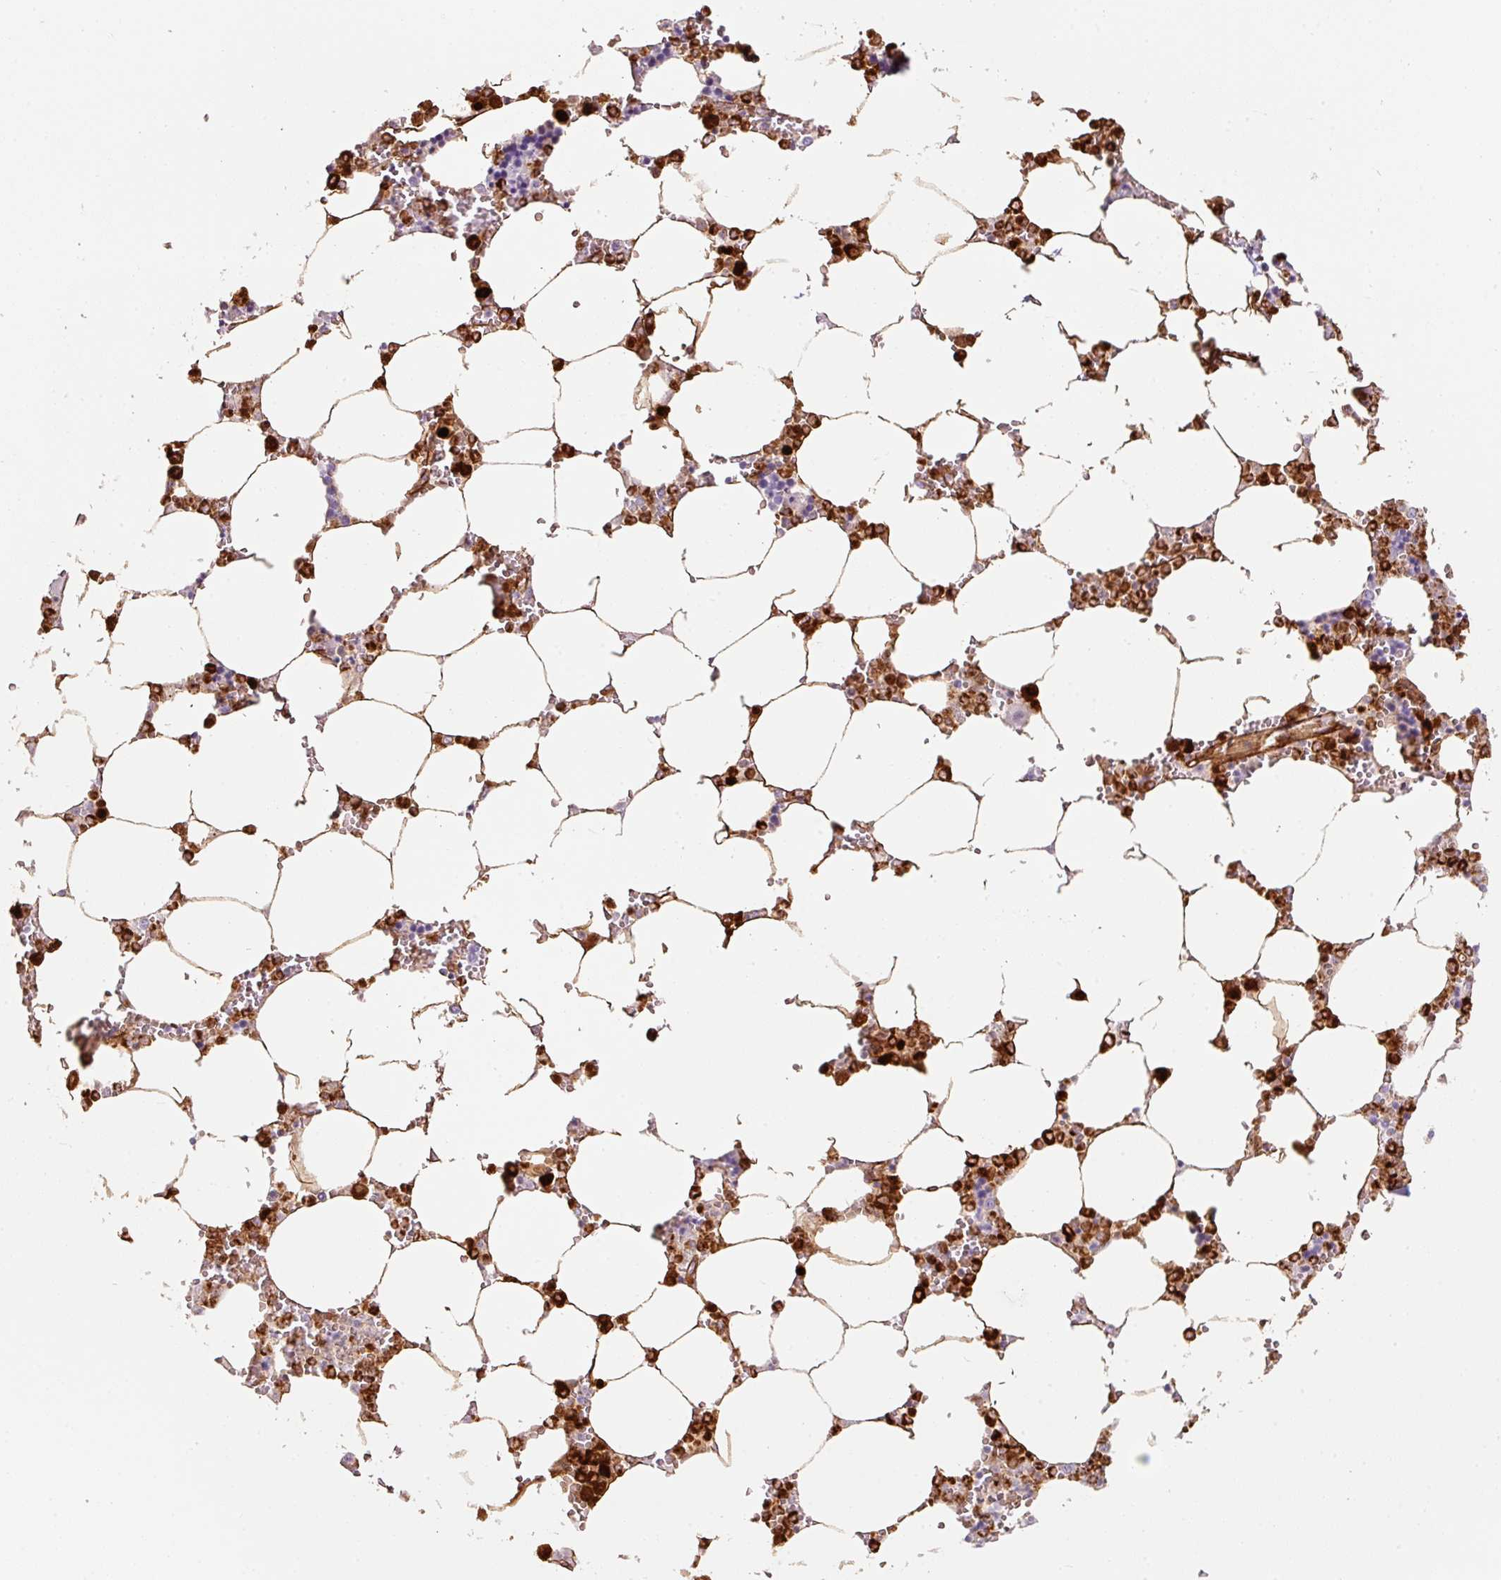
{"staining": {"intensity": "strong", "quantity": "25%-75%", "location": "cytoplasmic/membranous"}, "tissue": "bone marrow", "cell_type": "Hematopoietic cells", "image_type": "normal", "snomed": [{"axis": "morphology", "description": "Normal tissue, NOS"}, {"axis": "topography", "description": "Bone marrow"}], "caption": "This micrograph exhibits IHC staining of normal human bone marrow, with high strong cytoplasmic/membranous staining in approximately 25%-75% of hematopoietic cells.", "gene": "LOXL4", "patient": {"sex": "male", "age": 64}}